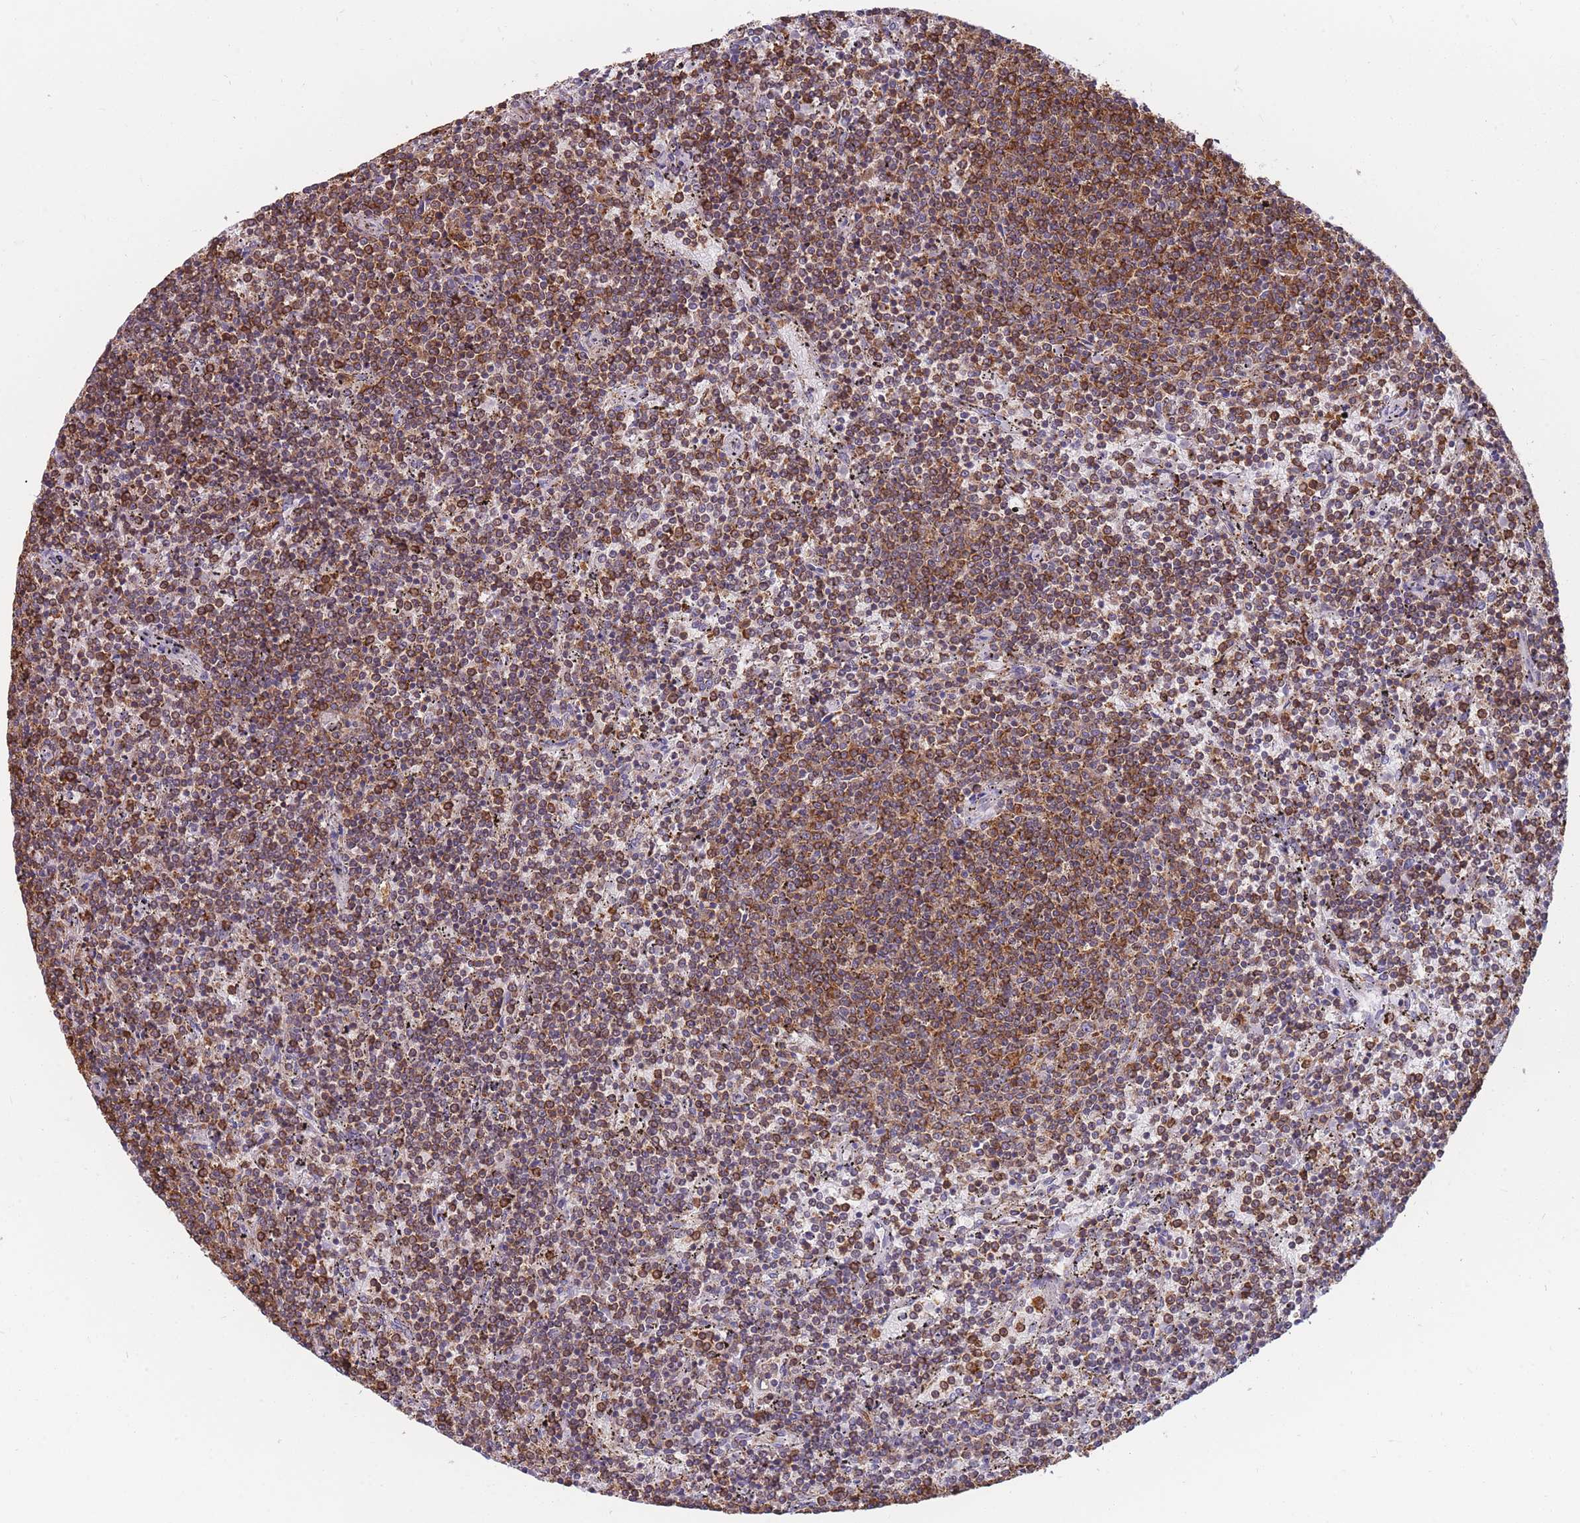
{"staining": {"intensity": "moderate", "quantity": ">75%", "location": "cytoplasmic/membranous"}, "tissue": "lymphoma", "cell_type": "Tumor cells", "image_type": "cancer", "snomed": [{"axis": "morphology", "description": "Malignant lymphoma, non-Hodgkin's type, Low grade"}, {"axis": "topography", "description": "Spleen"}], "caption": "Immunohistochemistry (IHC) histopathology image of neoplastic tissue: human malignant lymphoma, non-Hodgkin's type (low-grade) stained using immunohistochemistry exhibits medium levels of moderate protein expression localized specifically in the cytoplasmic/membranous of tumor cells, appearing as a cytoplasmic/membranous brown color.", "gene": "MRPL54", "patient": {"sex": "female", "age": 50}}